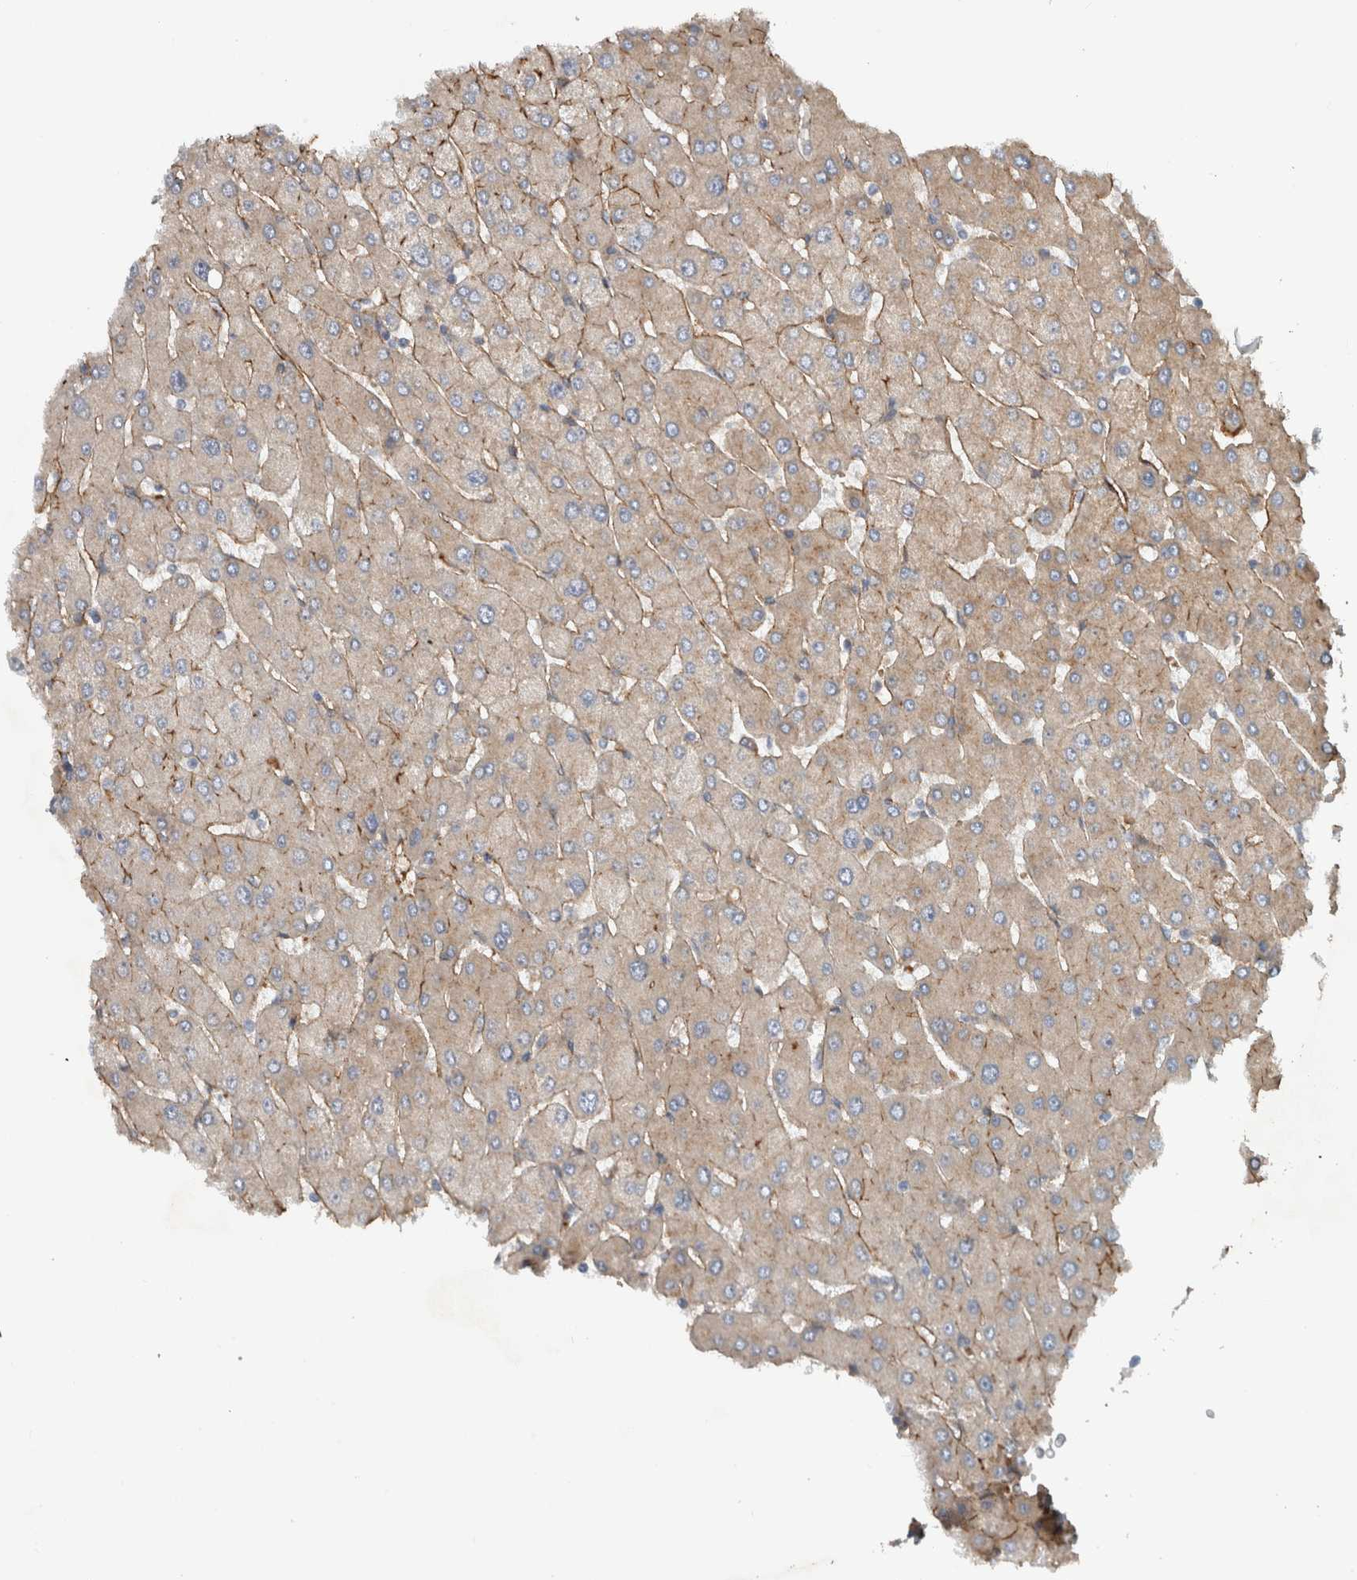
{"staining": {"intensity": "negative", "quantity": "none", "location": "none"}, "tissue": "liver", "cell_type": "Cholangiocytes", "image_type": "normal", "snomed": [{"axis": "morphology", "description": "Normal tissue, NOS"}, {"axis": "topography", "description": "Liver"}], "caption": "Liver stained for a protein using immunohistochemistry (IHC) shows no positivity cholangiocytes.", "gene": "FN1", "patient": {"sex": "male", "age": 55}}